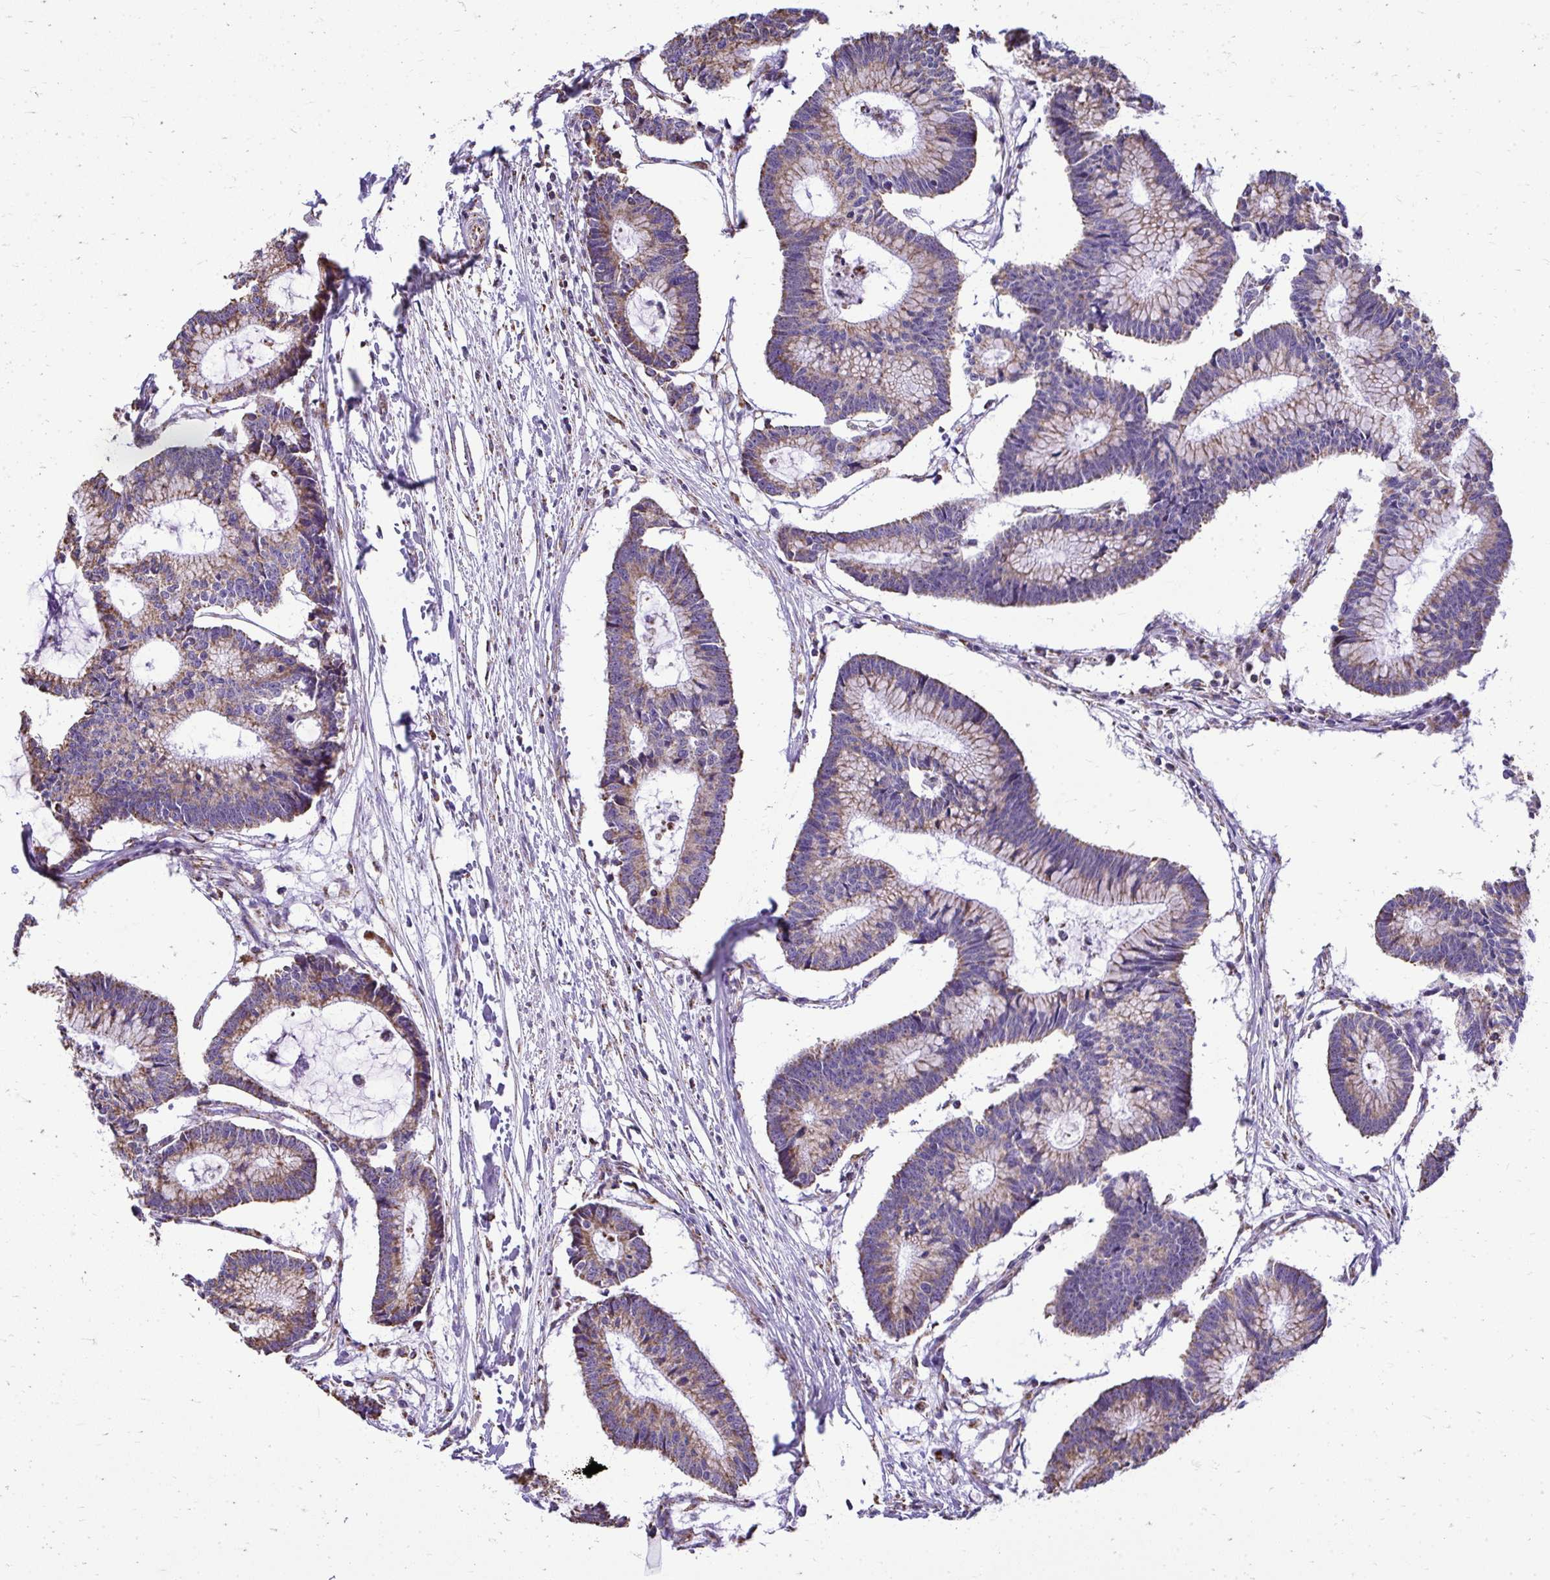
{"staining": {"intensity": "moderate", "quantity": "25%-75%", "location": "cytoplasmic/membranous"}, "tissue": "colorectal cancer", "cell_type": "Tumor cells", "image_type": "cancer", "snomed": [{"axis": "morphology", "description": "Adenocarcinoma, NOS"}, {"axis": "topography", "description": "Colon"}], "caption": "Moderate cytoplasmic/membranous expression for a protein is appreciated in approximately 25%-75% of tumor cells of colorectal cancer using IHC.", "gene": "MPZL2", "patient": {"sex": "female", "age": 78}}